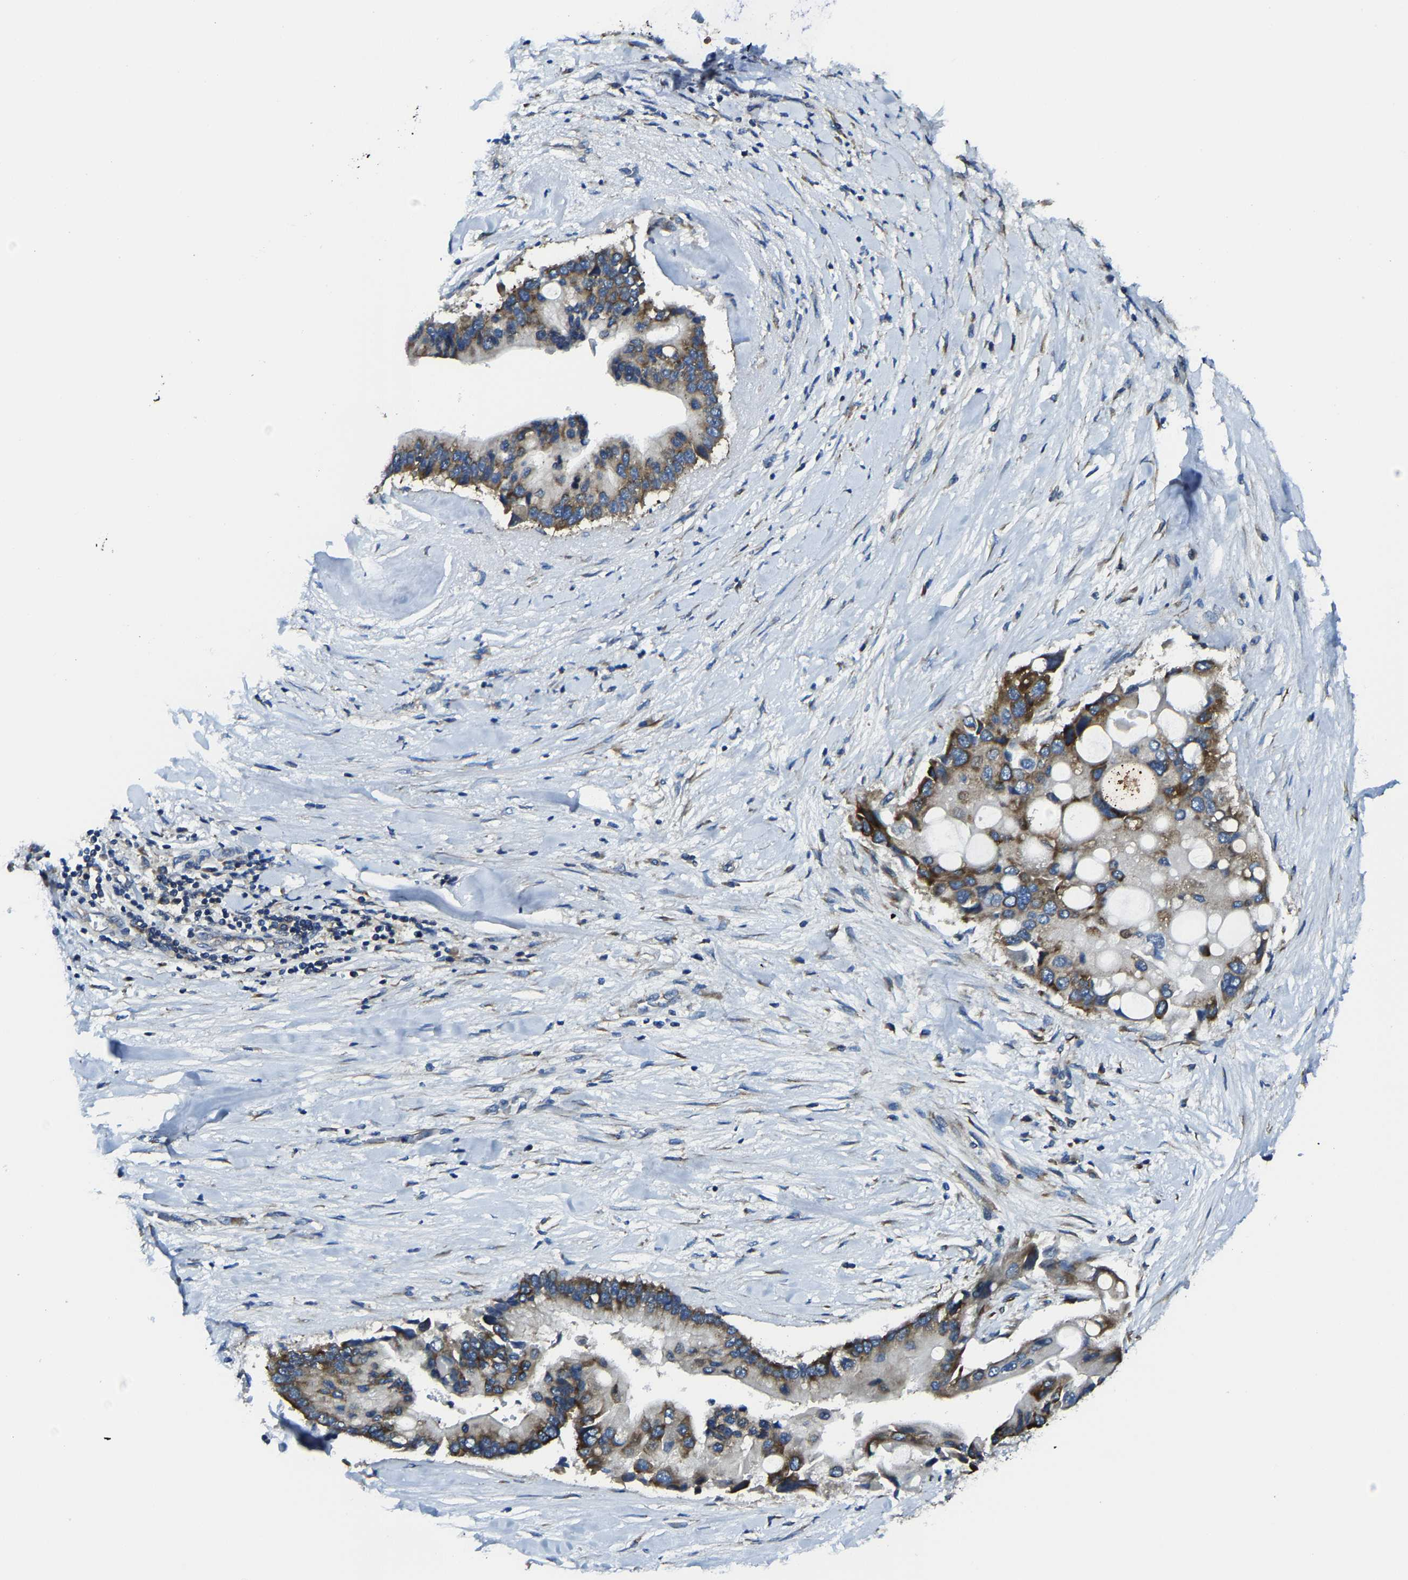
{"staining": {"intensity": "moderate", "quantity": ">75%", "location": "cytoplasmic/membranous"}, "tissue": "liver cancer", "cell_type": "Tumor cells", "image_type": "cancer", "snomed": [{"axis": "morphology", "description": "Cholangiocarcinoma"}, {"axis": "topography", "description": "Liver"}], "caption": "A micrograph of human liver cholangiocarcinoma stained for a protein shows moderate cytoplasmic/membranous brown staining in tumor cells.", "gene": "G3BP2", "patient": {"sex": "male", "age": 50}}